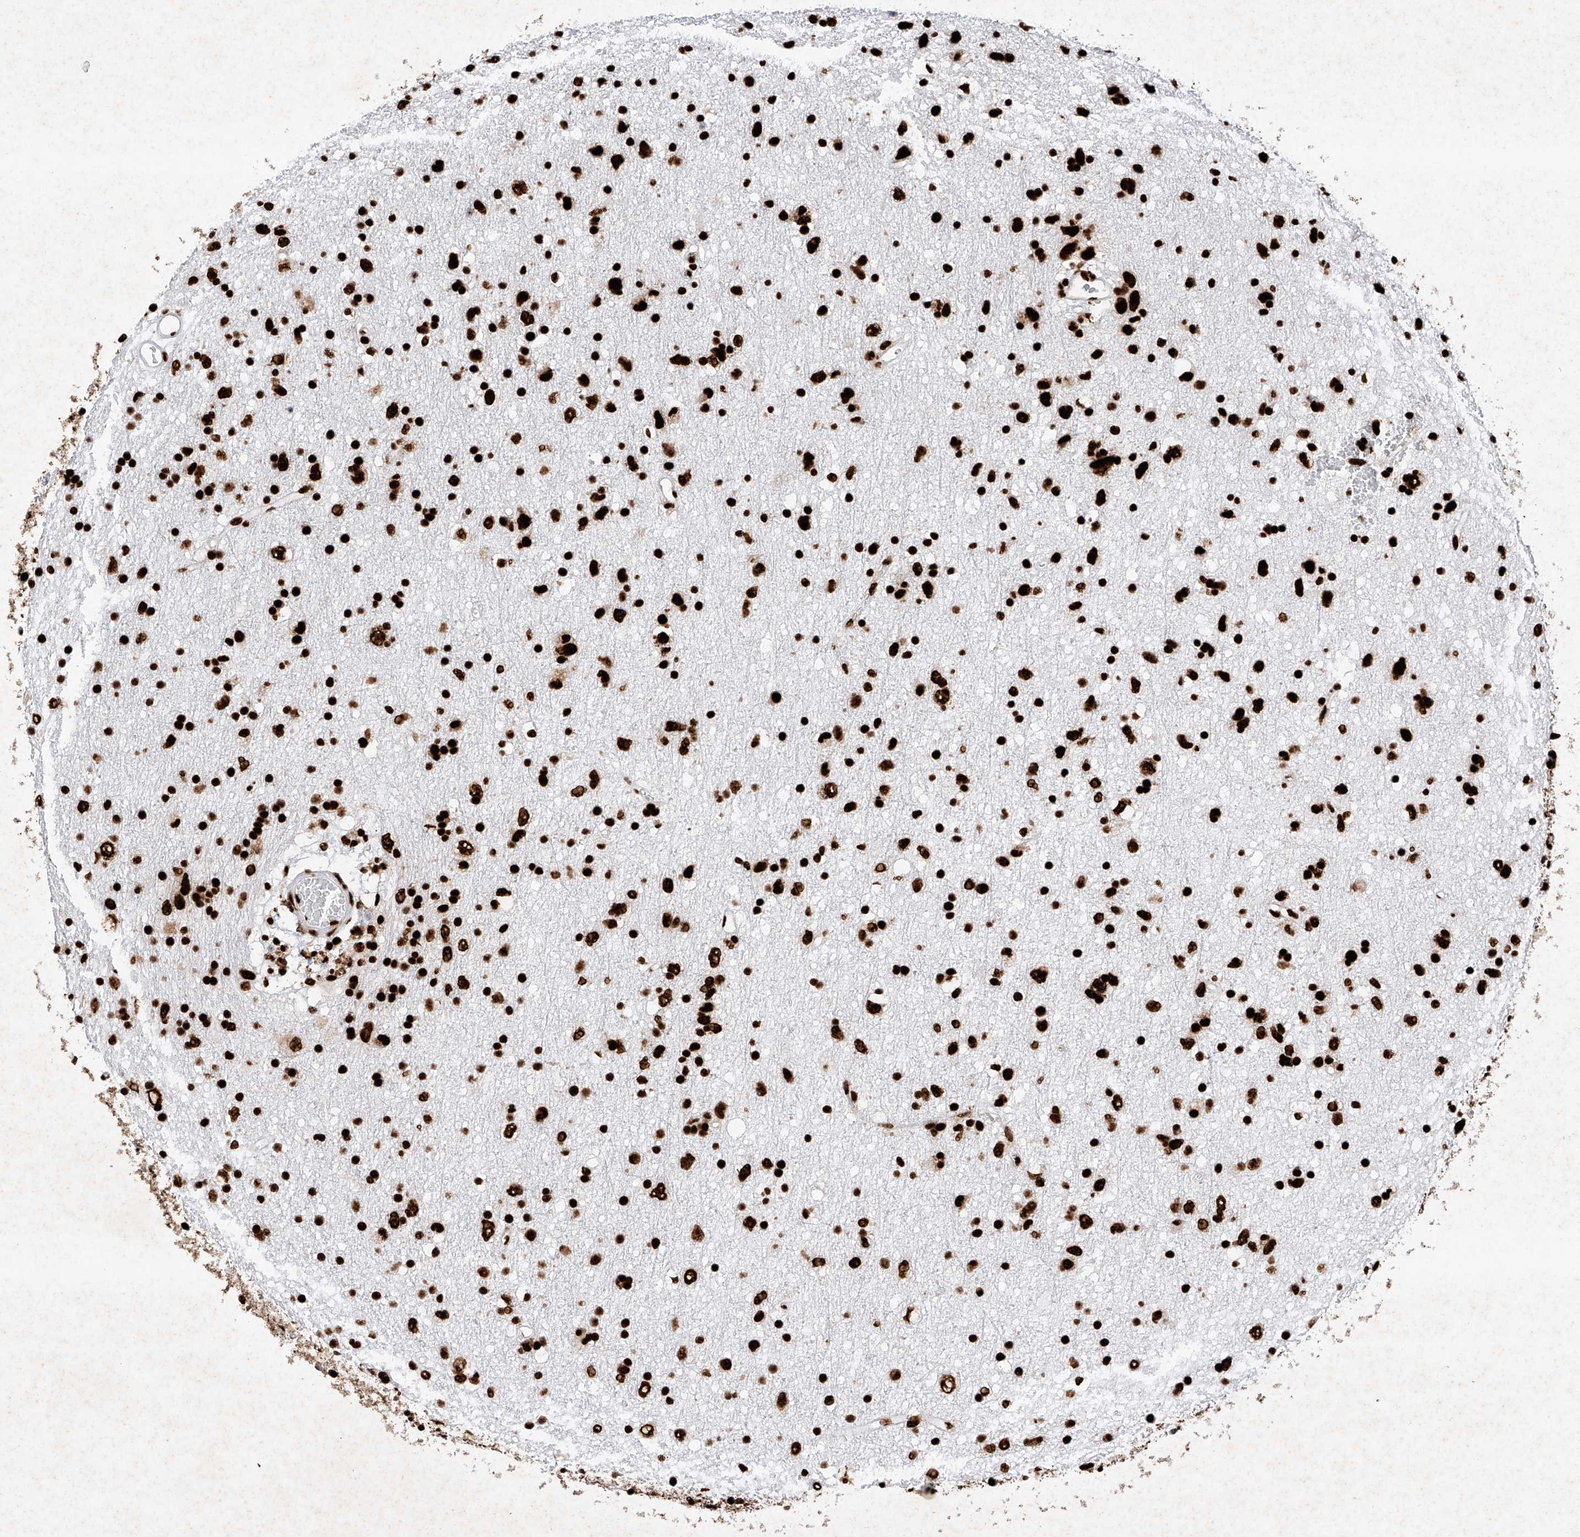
{"staining": {"intensity": "strong", "quantity": ">75%", "location": "nuclear"}, "tissue": "glioma", "cell_type": "Tumor cells", "image_type": "cancer", "snomed": [{"axis": "morphology", "description": "Glioma, malignant, Low grade"}, {"axis": "topography", "description": "Brain"}], "caption": "Immunohistochemical staining of human malignant glioma (low-grade) displays high levels of strong nuclear protein positivity in about >75% of tumor cells. The protein is stained brown, and the nuclei are stained in blue (DAB (3,3'-diaminobenzidine) IHC with brightfield microscopy, high magnification).", "gene": "SRSF6", "patient": {"sex": "male", "age": 77}}